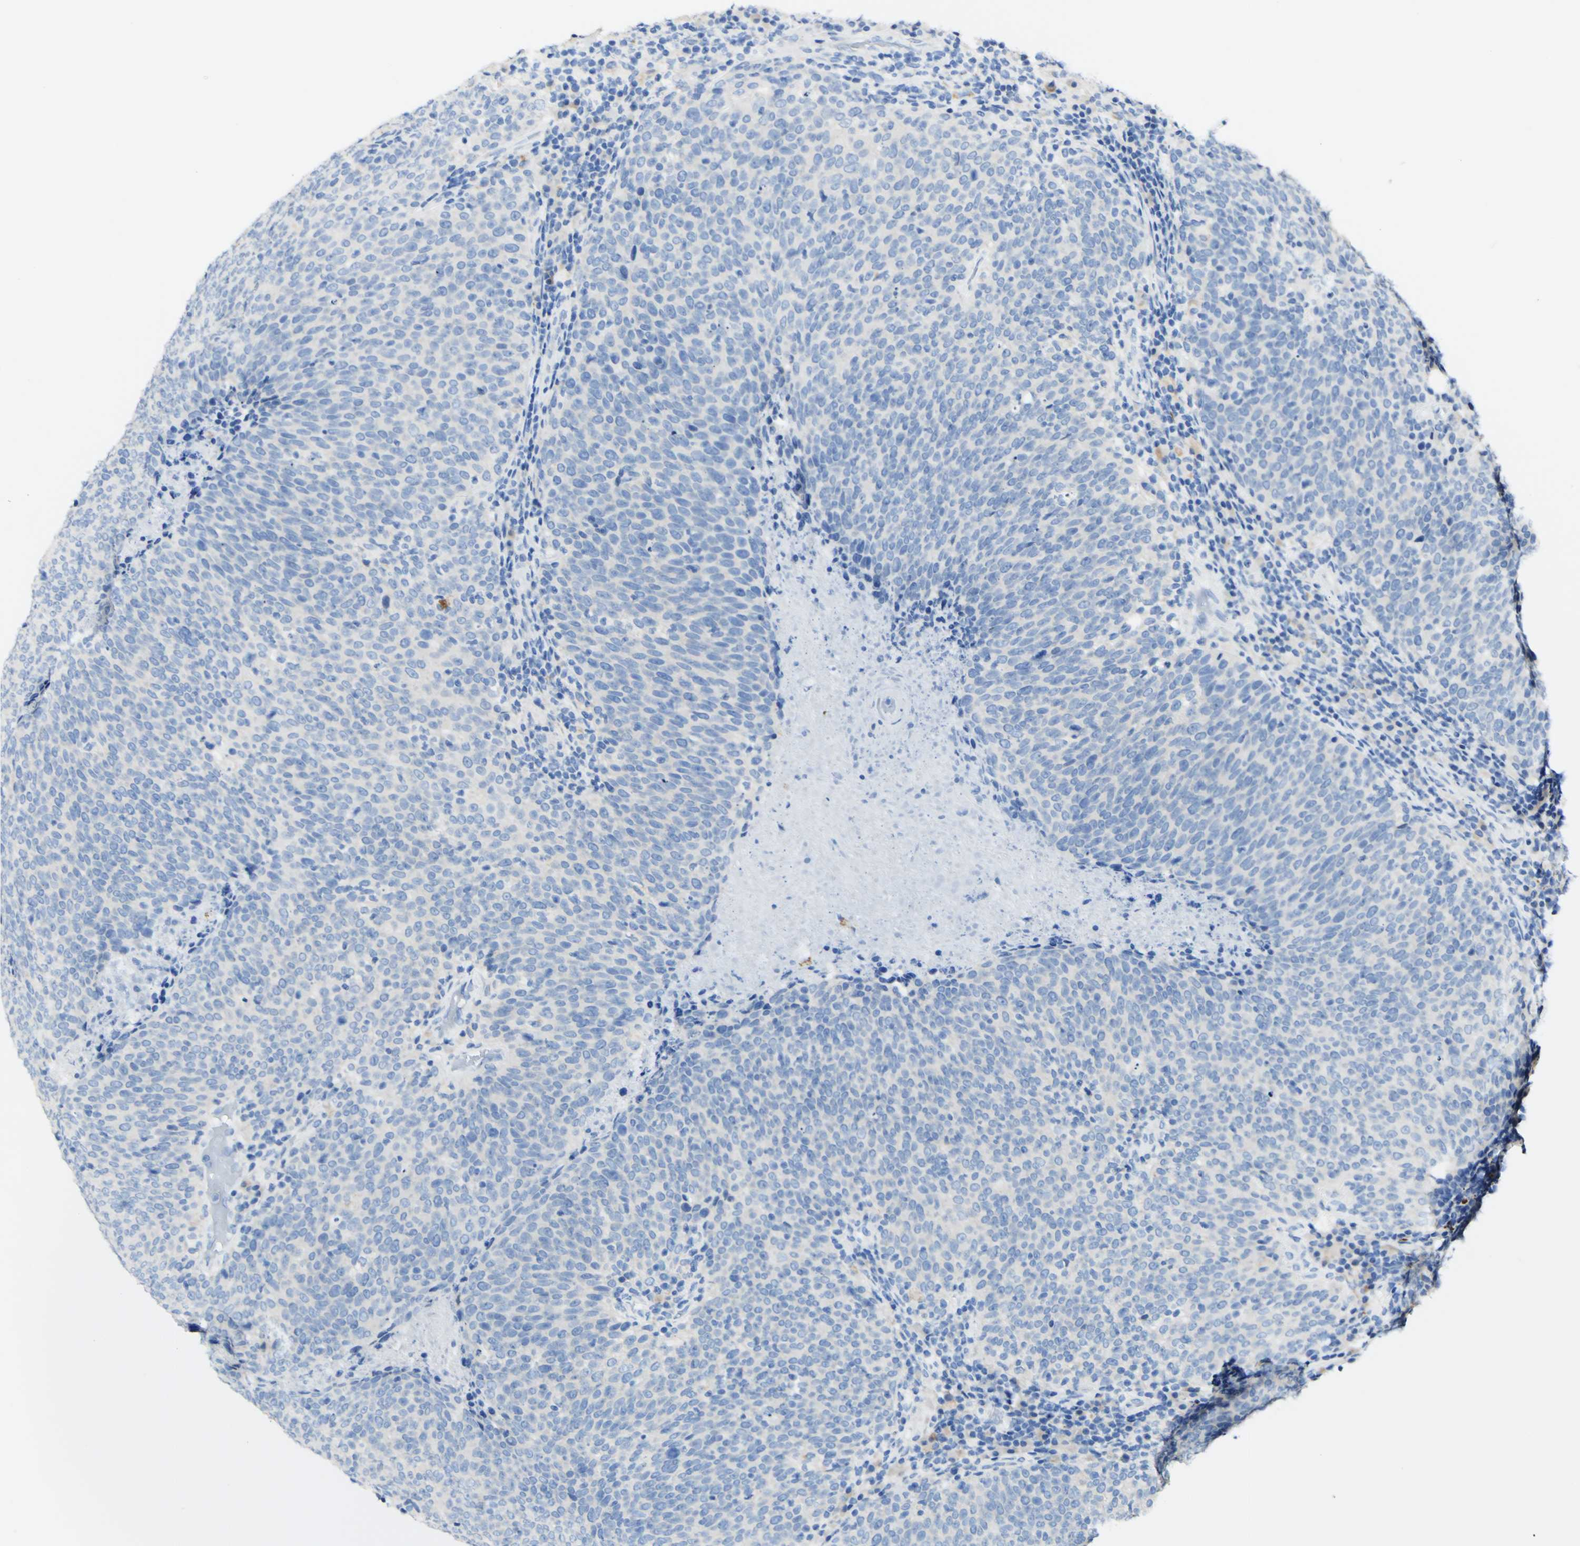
{"staining": {"intensity": "negative", "quantity": "none", "location": "none"}, "tissue": "head and neck cancer", "cell_type": "Tumor cells", "image_type": "cancer", "snomed": [{"axis": "morphology", "description": "Squamous cell carcinoma, NOS"}, {"axis": "morphology", "description": "Squamous cell carcinoma, metastatic, NOS"}, {"axis": "topography", "description": "Lymph node"}, {"axis": "topography", "description": "Head-Neck"}], "caption": "The immunohistochemistry (IHC) histopathology image has no significant positivity in tumor cells of head and neck cancer tissue.", "gene": "FGF4", "patient": {"sex": "male", "age": 62}}